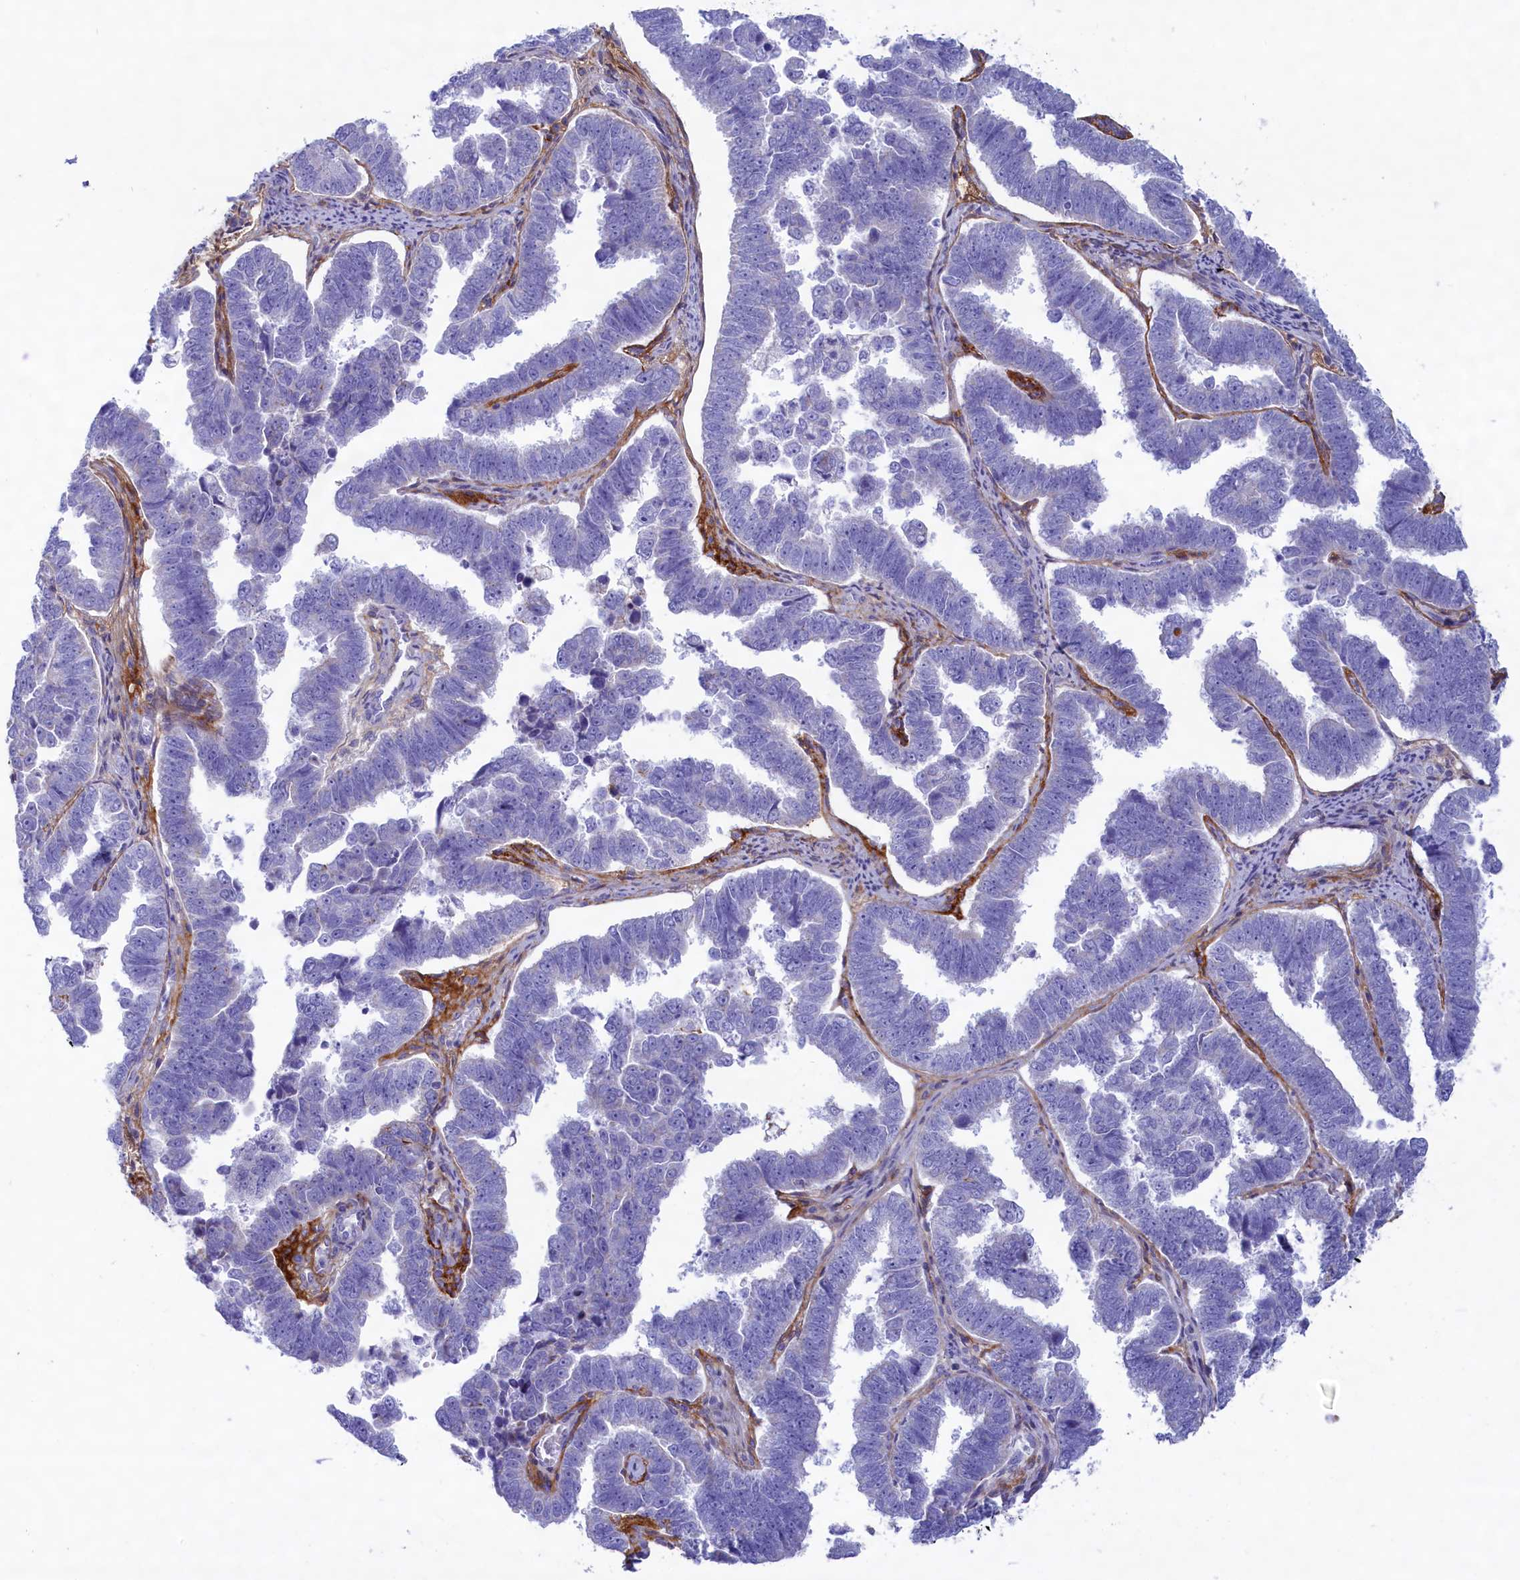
{"staining": {"intensity": "negative", "quantity": "none", "location": "none"}, "tissue": "endometrial cancer", "cell_type": "Tumor cells", "image_type": "cancer", "snomed": [{"axis": "morphology", "description": "Adenocarcinoma, NOS"}, {"axis": "topography", "description": "Endometrium"}], "caption": "Histopathology image shows no protein expression in tumor cells of adenocarcinoma (endometrial) tissue.", "gene": "MPV17L2", "patient": {"sex": "female", "age": 75}}